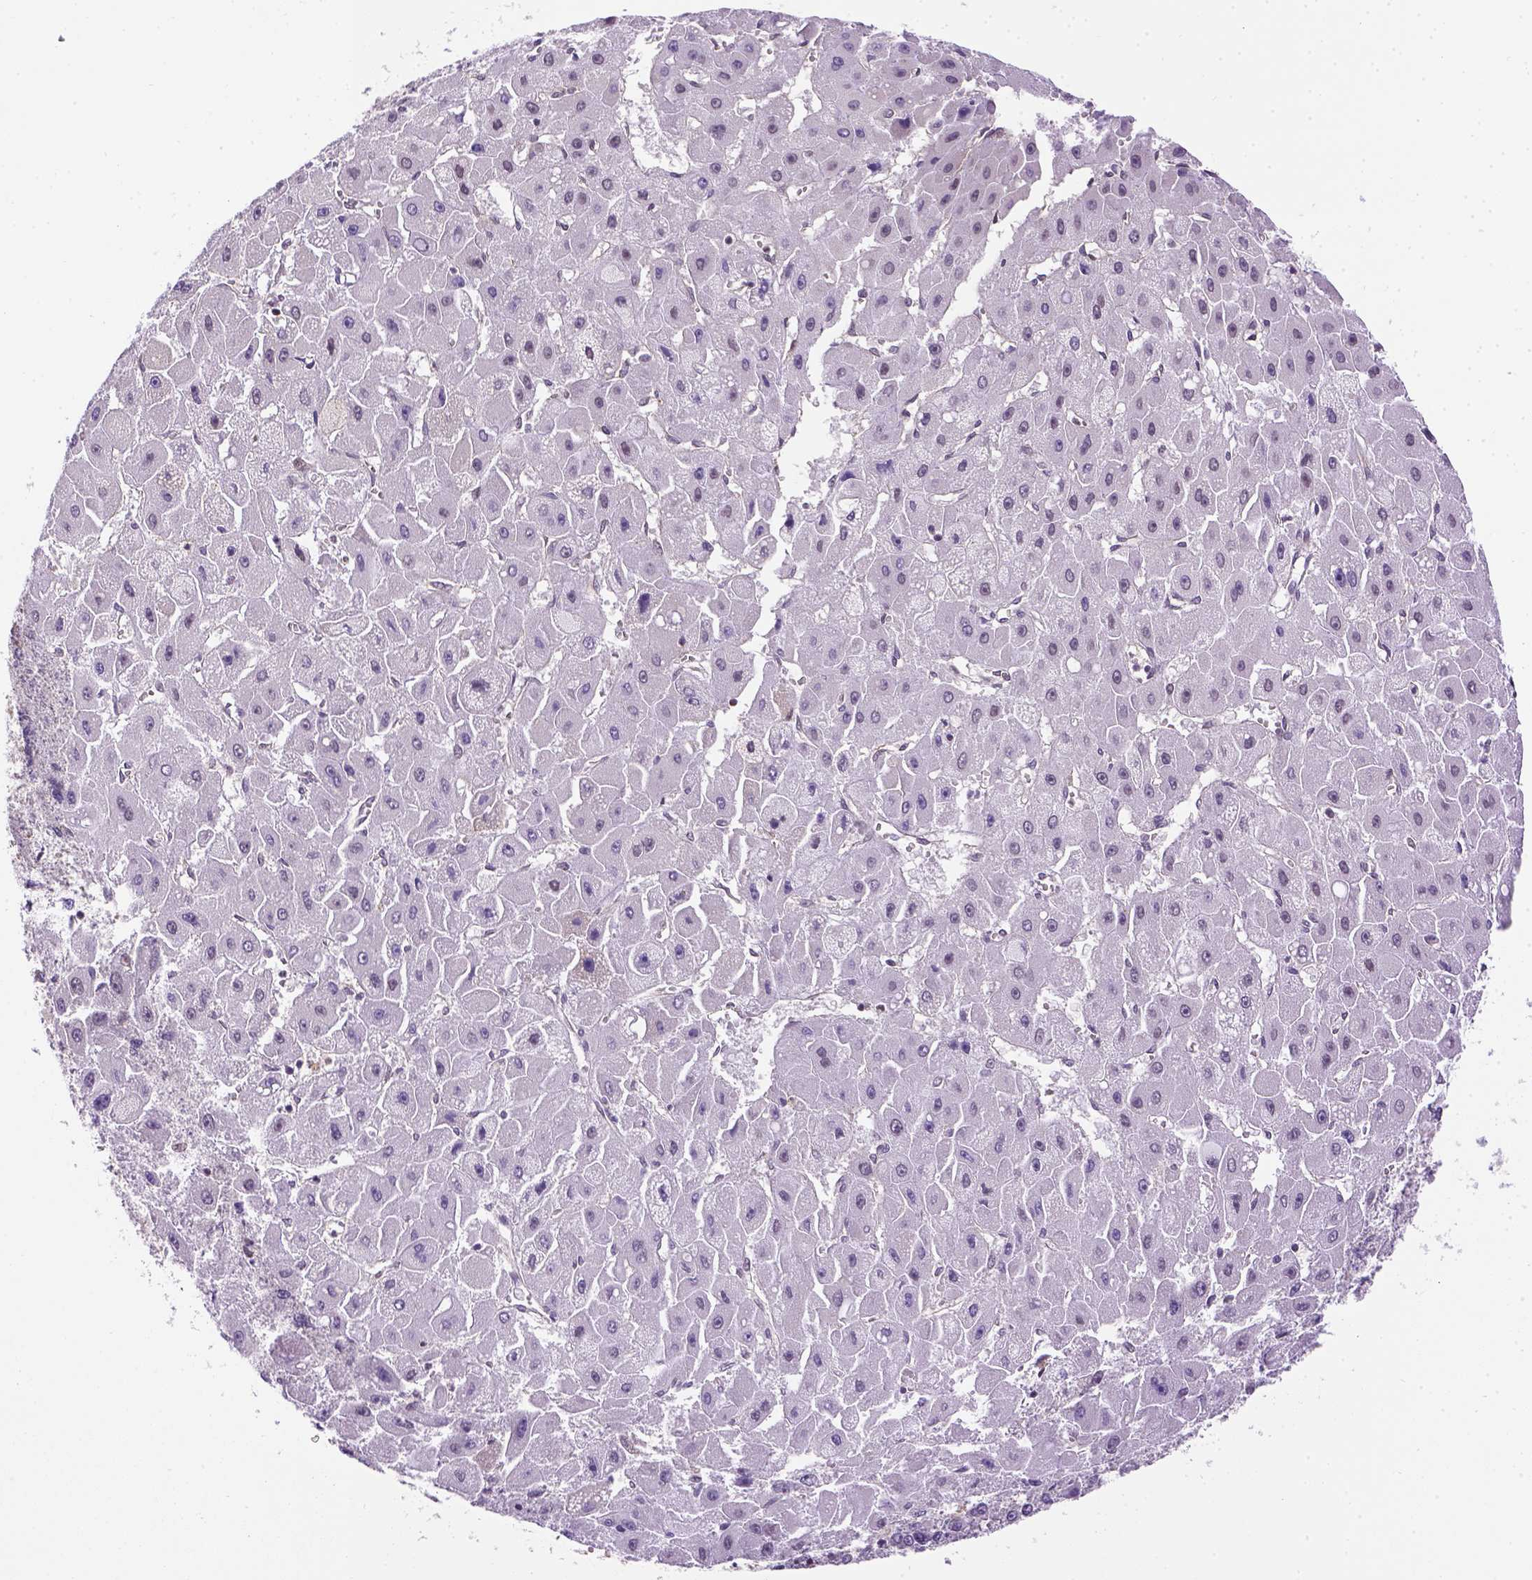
{"staining": {"intensity": "negative", "quantity": "none", "location": "none"}, "tissue": "liver cancer", "cell_type": "Tumor cells", "image_type": "cancer", "snomed": [{"axis": "morphology", "description": "Carcinoma, Hepatocellular, NOS"}, {"axis": "topography", "description": "Liver"}], "caption": "IHC of human liver cancer displays no positivity in tumor cells.", "gene": "KAZN", "patient": {"sex": "female", "age": 25}}